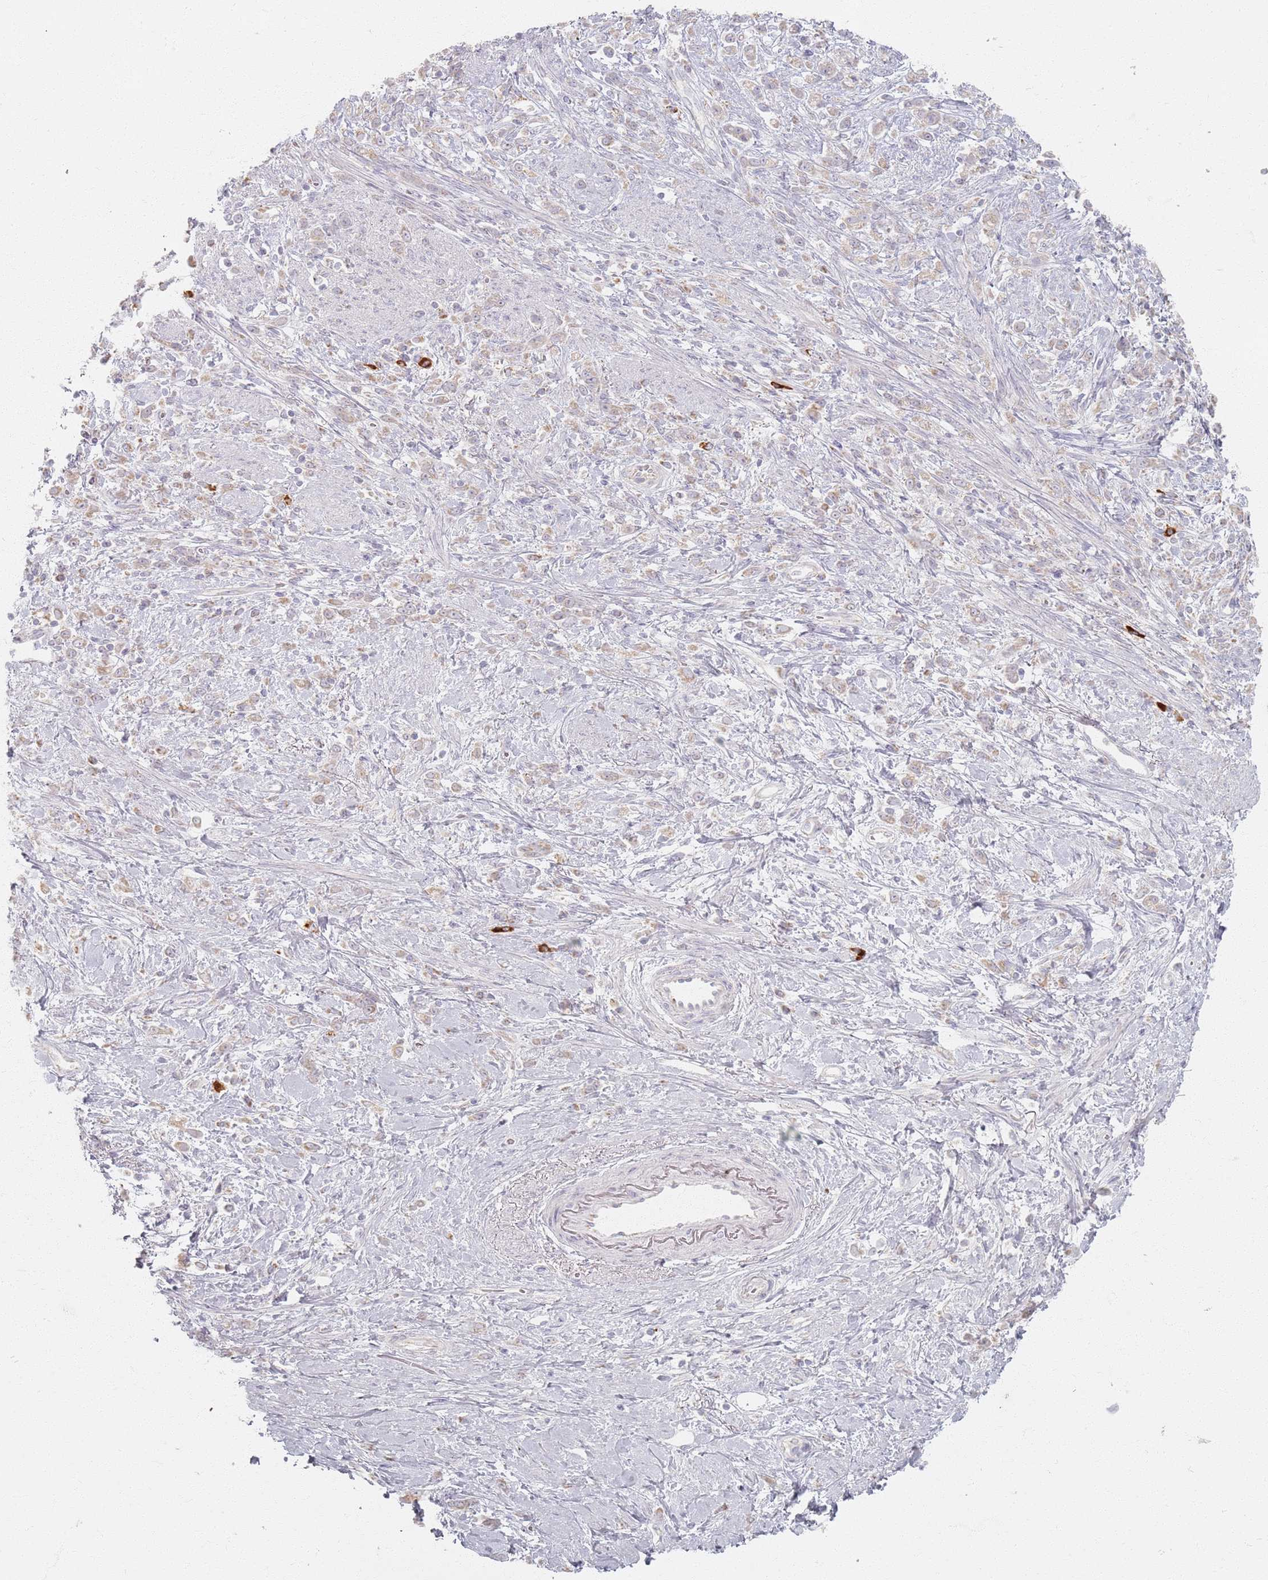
{"staining": {"intensity": "weak", "quantity": "25%-75%", "location": "cytoplasmic/membranous"}, "tissue": "stomach cancer", "cell_type": "Tumor cells", "image_type": "cancer", "snomed": [{"axis": "morphology", "description": "Adenocarcinoma, NOS"}, {"axis": "topography", "description": "Stomach"}], "caption": "Stomach adenocarcinoma stained for a protein reveals weak cytoplasmic/membranous positivity in tumor cells.", "gene": "PKD2L2", "patient": {"sex": "female", "age": 60}}